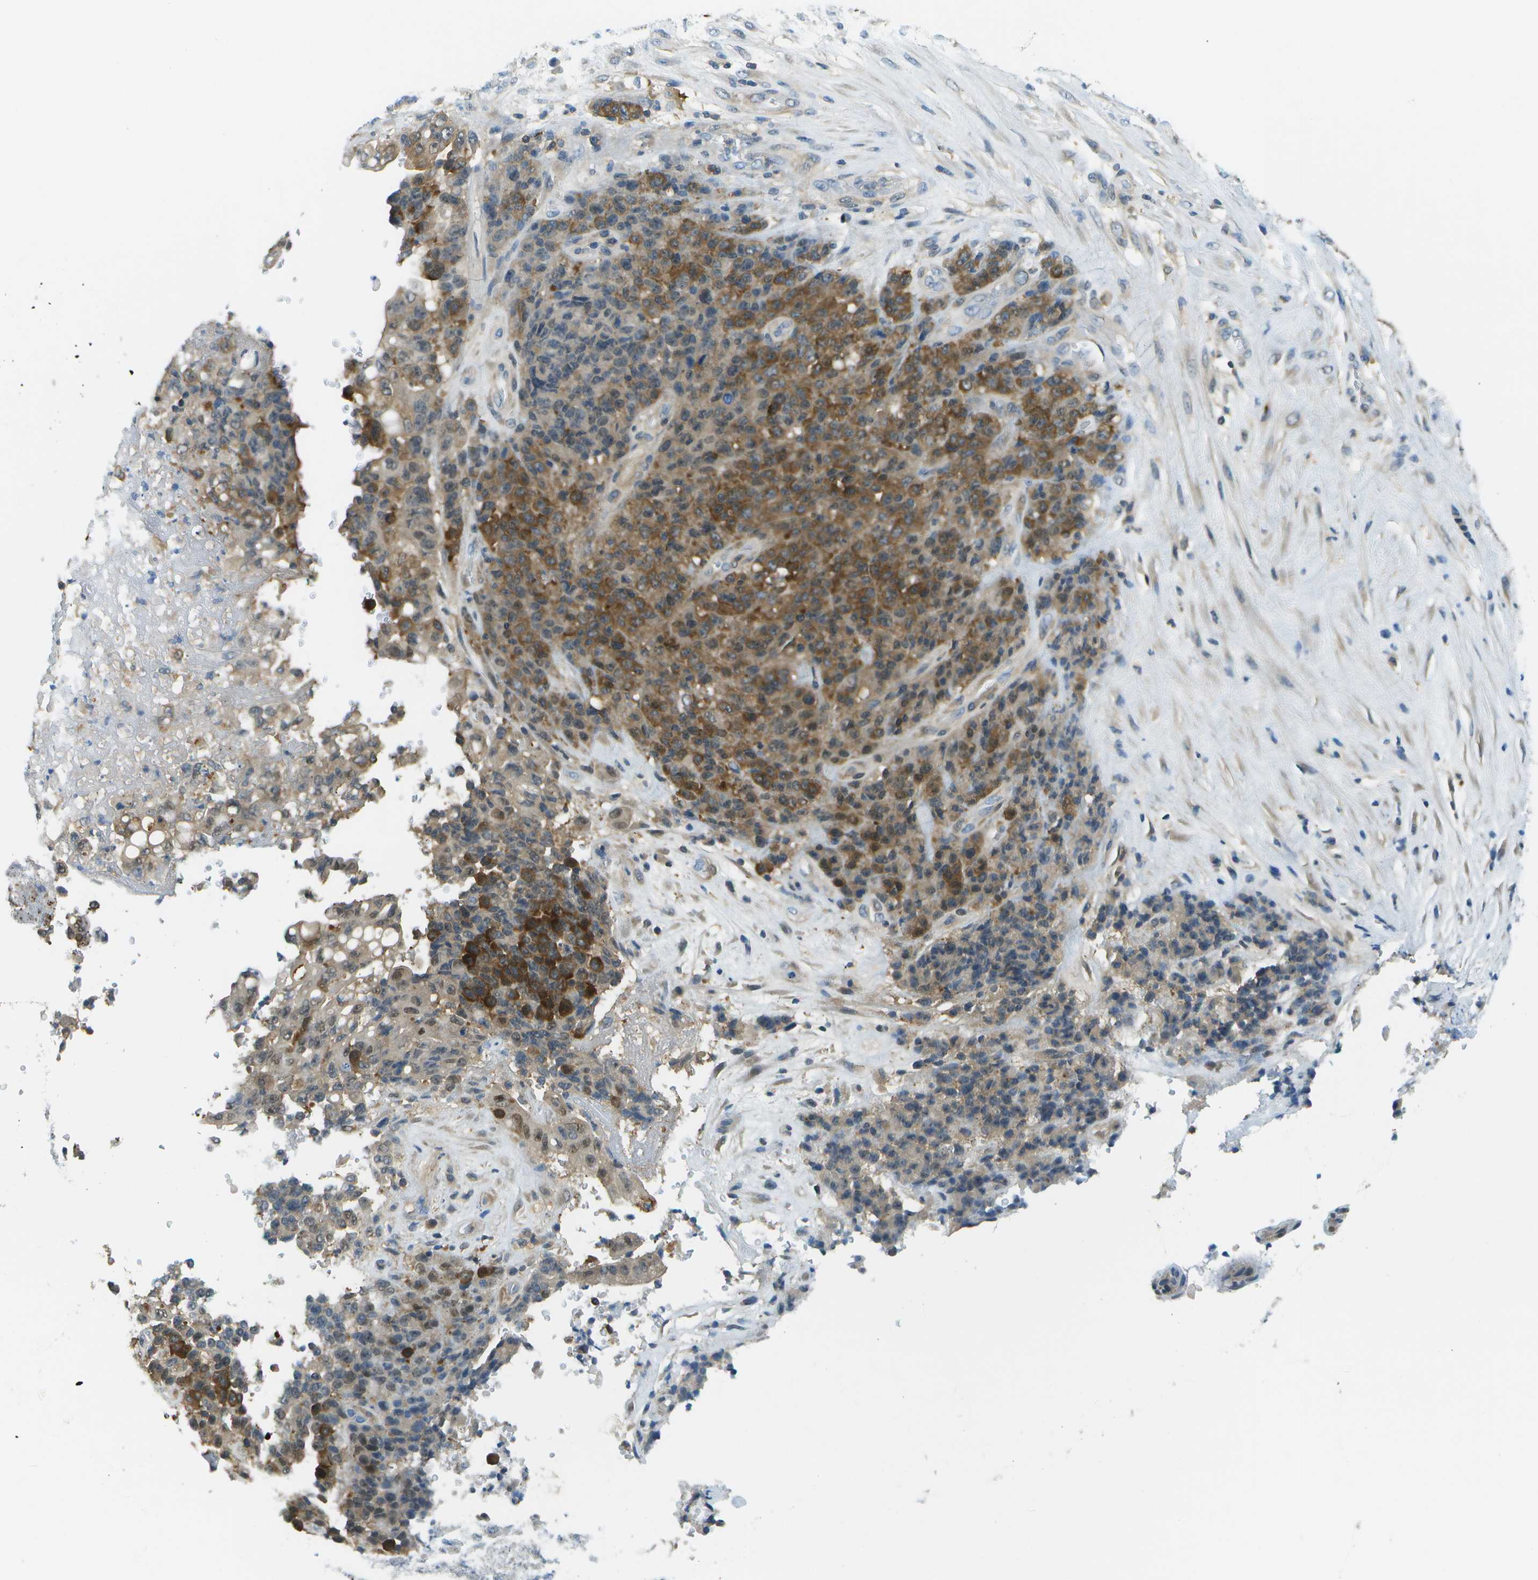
{"staining": {"intensity": "moderate", "quantity": ">75%", "location": "cytoplasmic/membranous"}, "tissue": "stomach cancer", "cell_type": "Tumor cells", "image_type": "cancer", "snomed": [{"axis": "morphology", "description": "Adenocarcinoma, NOS"}, {"axis": "topography", "description": "Stomach"}], "caption": "Immunohistochemical staining of stomach adenocarcinoma demonstrates medium levels of moderate cytoplasmic/membranous protein staining in approximately >75% of tumor cells.", "gene": "CDH23", "patient": {"sex": "female", "age": 73}}